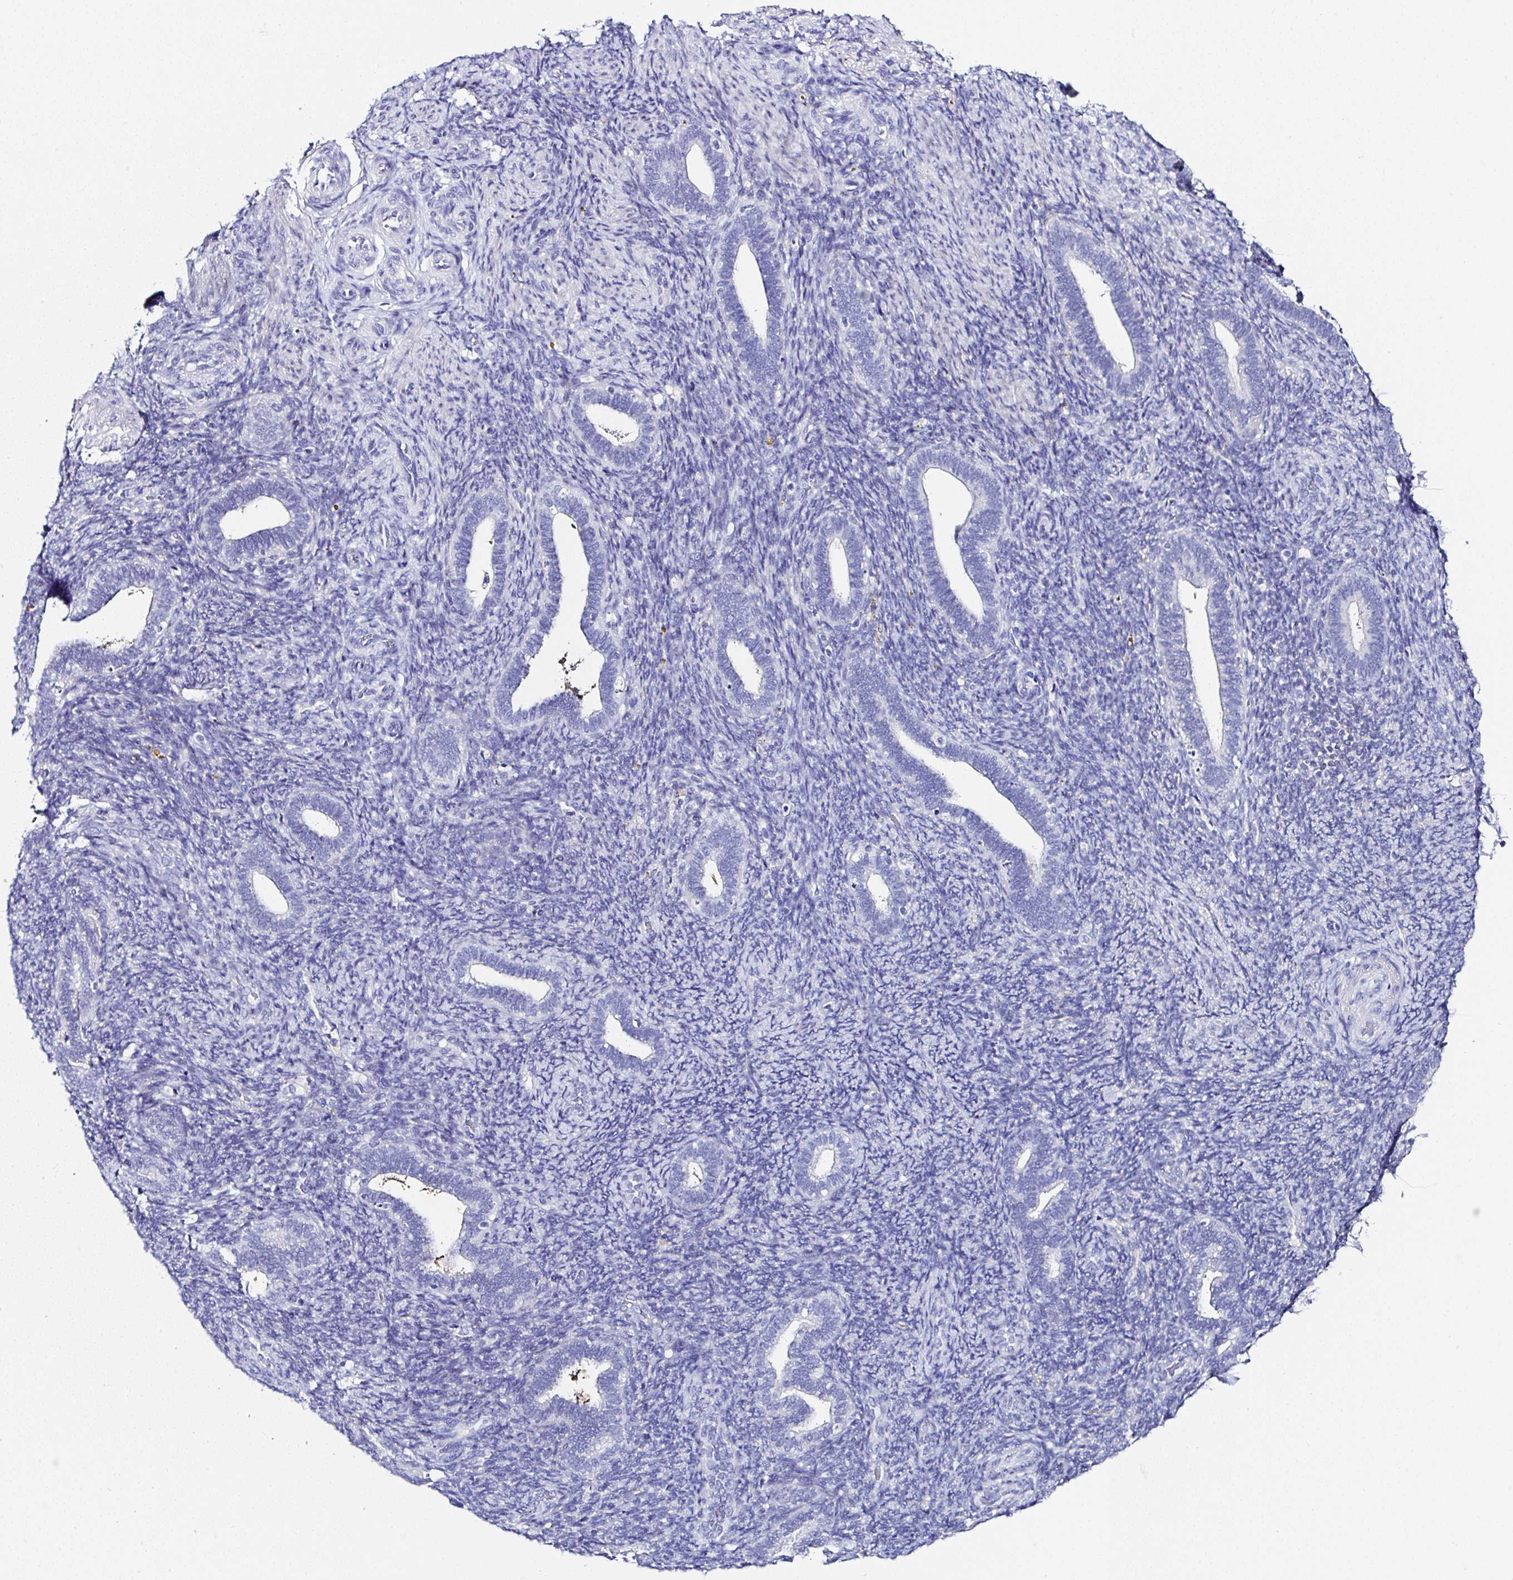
{"staining": {"intensity": "negative", "quantity": "none", "location": "none"}, "tissue": "endometrium", "cell_type": "Cells in endometrial stroma", "image_type": "normal", "snomed": [{"axis": "morphology", "description": "Normal tissue, NOS"}, {"axis": "topography", "description": "Endometrium"}], "caption": "Immunohistochemical staining of normal human endometrium exhibits no significant positivity in cells in endometrial stroma. (DAB (3,3'-diaminobenzidine) immunohistochemistry (IHC) visualized using brightfield microscopy, high magnification).", "gene": "UGT3A1", "patient": {"sex": "female", "age": 34}}